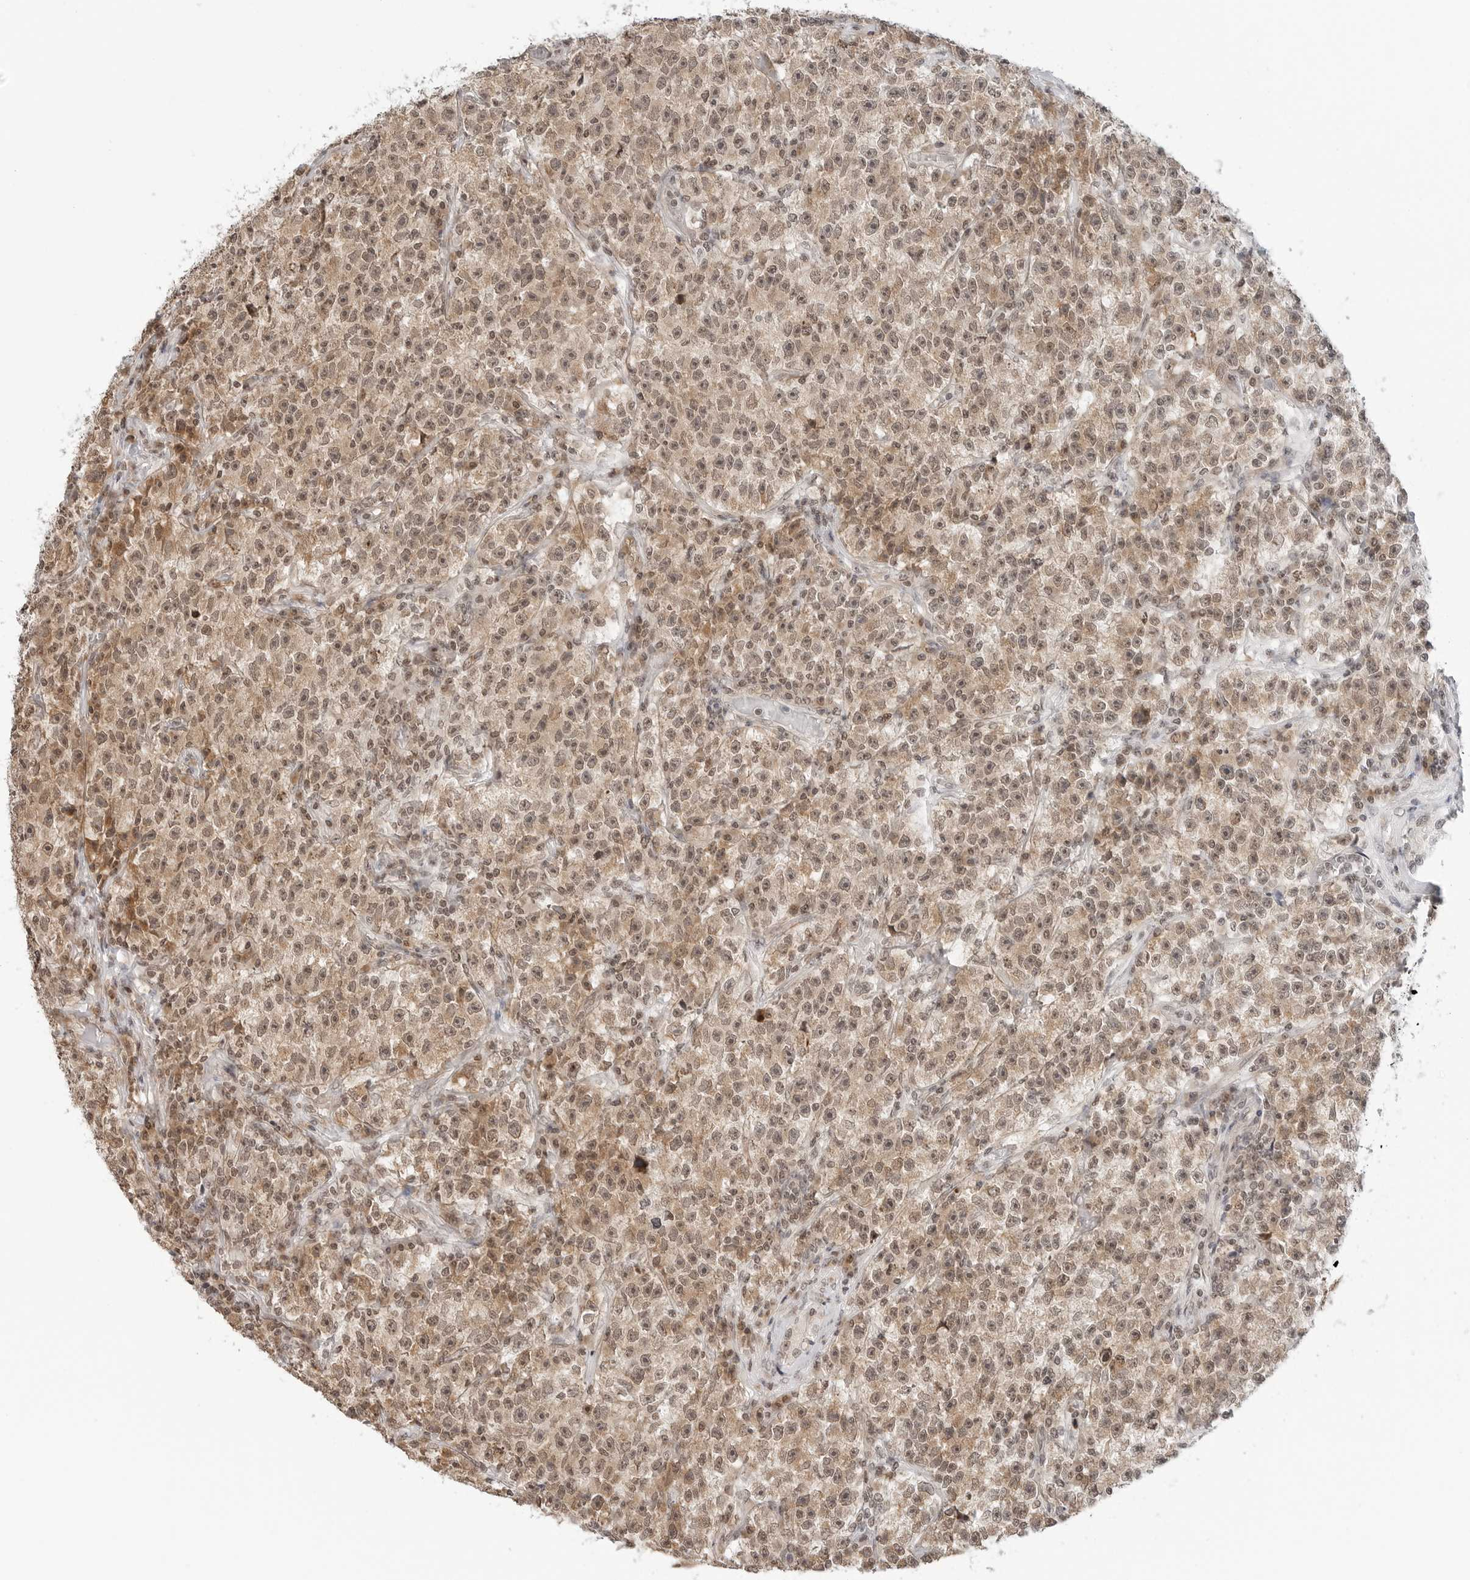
{"staining": {"intensity": "moderate", "quantity": ">75%", "location": "cytoplasmic/membranous,nuclear"}, "tissue": "testis cancer", "cell_type": "Tumor cells", "image_type": "cancer", "snomed": [{"axis": "morphology", "description": "Seminoma, NOS"}, {"axis": "topography", "description": "Testis"}], "caption": "IHC histopathology image of human testis cancer stained for a protein (brown), which shows medium levels of moderate cytoplasmic/membranous and nuclear expression in about >75% of tumor cells.", "gene": "METAP1", "patient": {"sex": "male", "age": 22}}